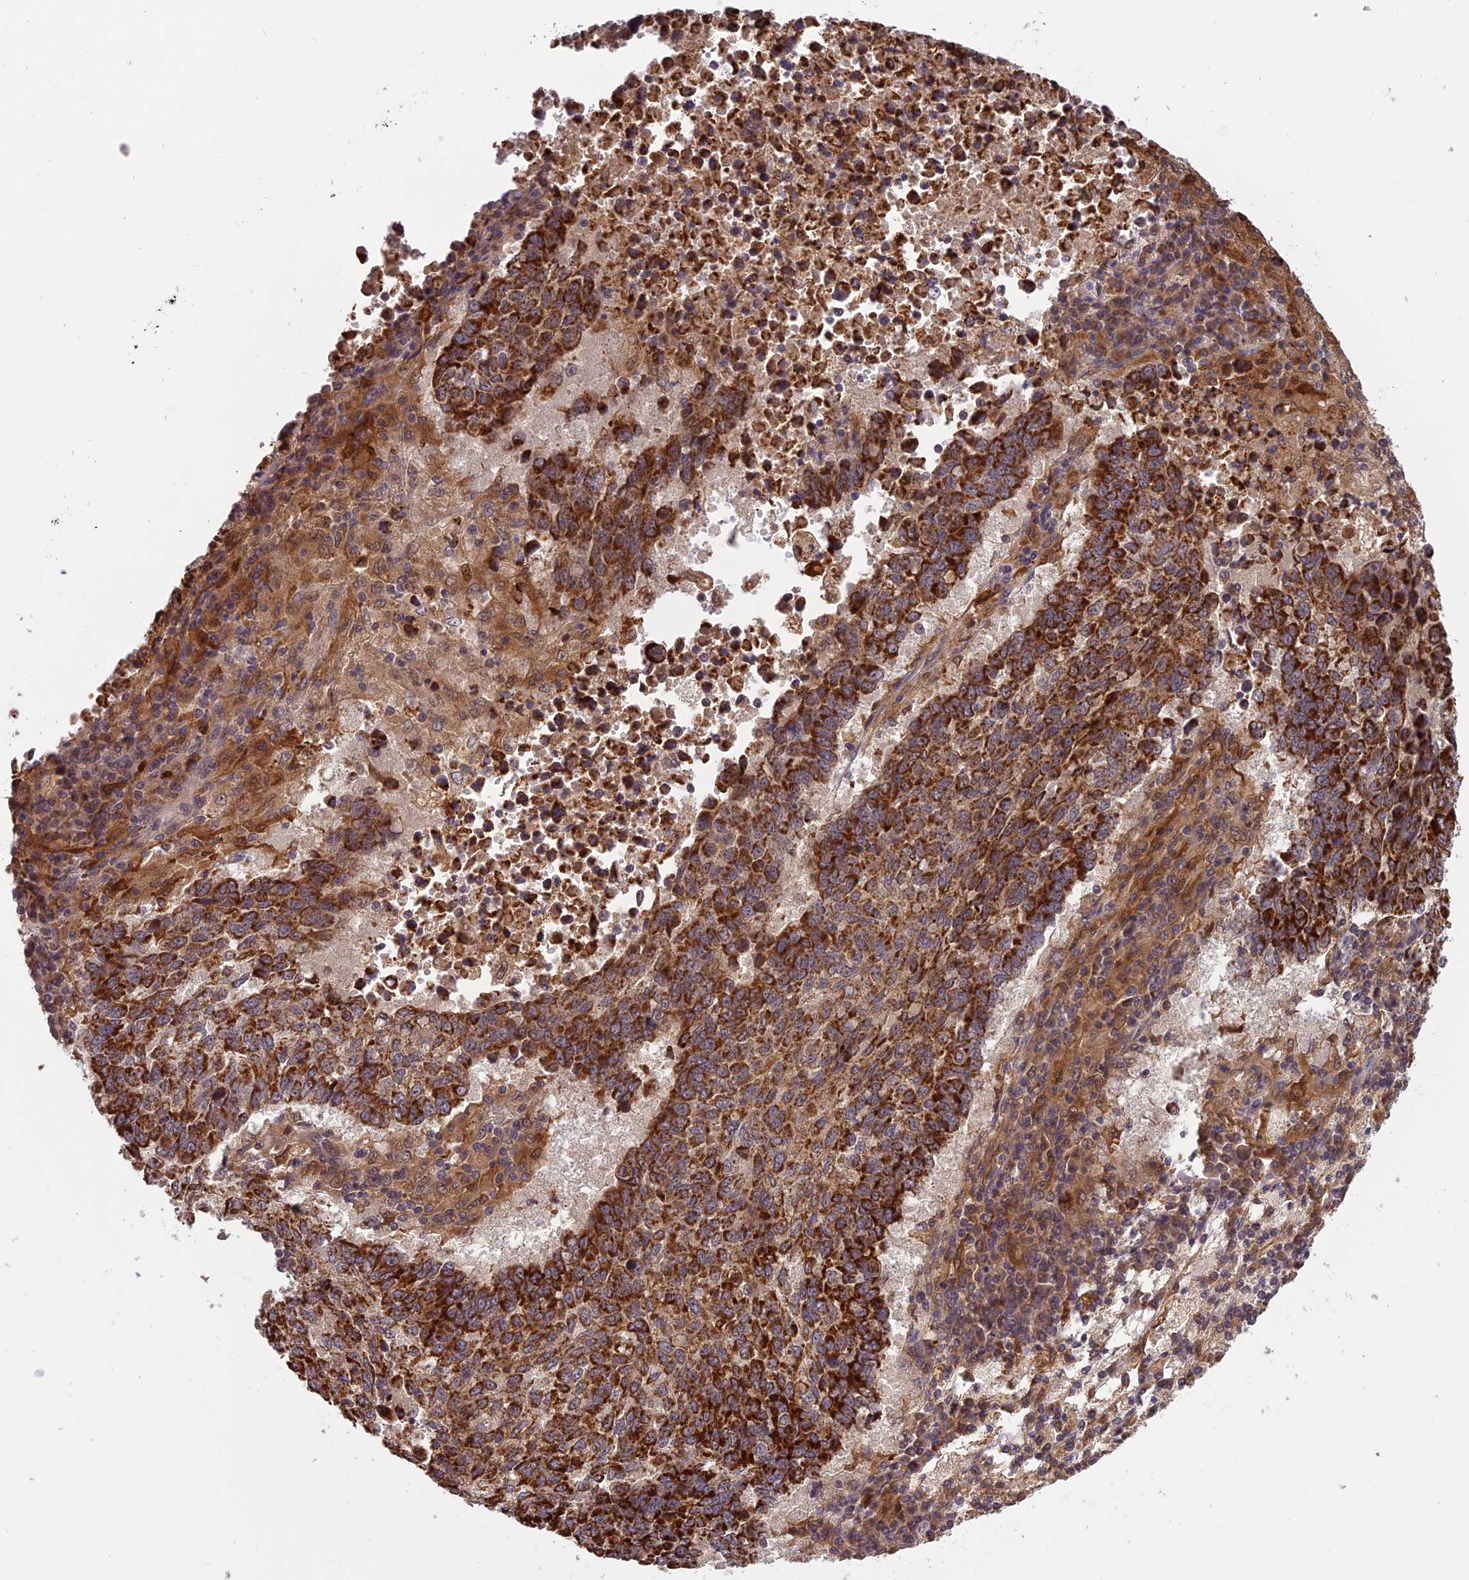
{"staining": {"intensity": "strong", "quantity": ">75%", "location": "cytoplasmic/membranous"}, "tissue": "lung cancer", "cell_type": "Tumor cells", "image_type": "cancer", "snomed": [{"axis": "morphology", "description": "Squamous cell carcinoma, NOS"}, {"axis": "topography", "description": "Lung"}], "caption": "Immunohistochemical staining of squamous cell carcinoma (lung) demonstrates strong cytoplasmic/membranous protein expression in about >75% of tumor cells. The protein is shown in brown color, while the nuclei are stained blue.", "gene": "MNS1", "patient": {"sex": "male", "age": 73}}